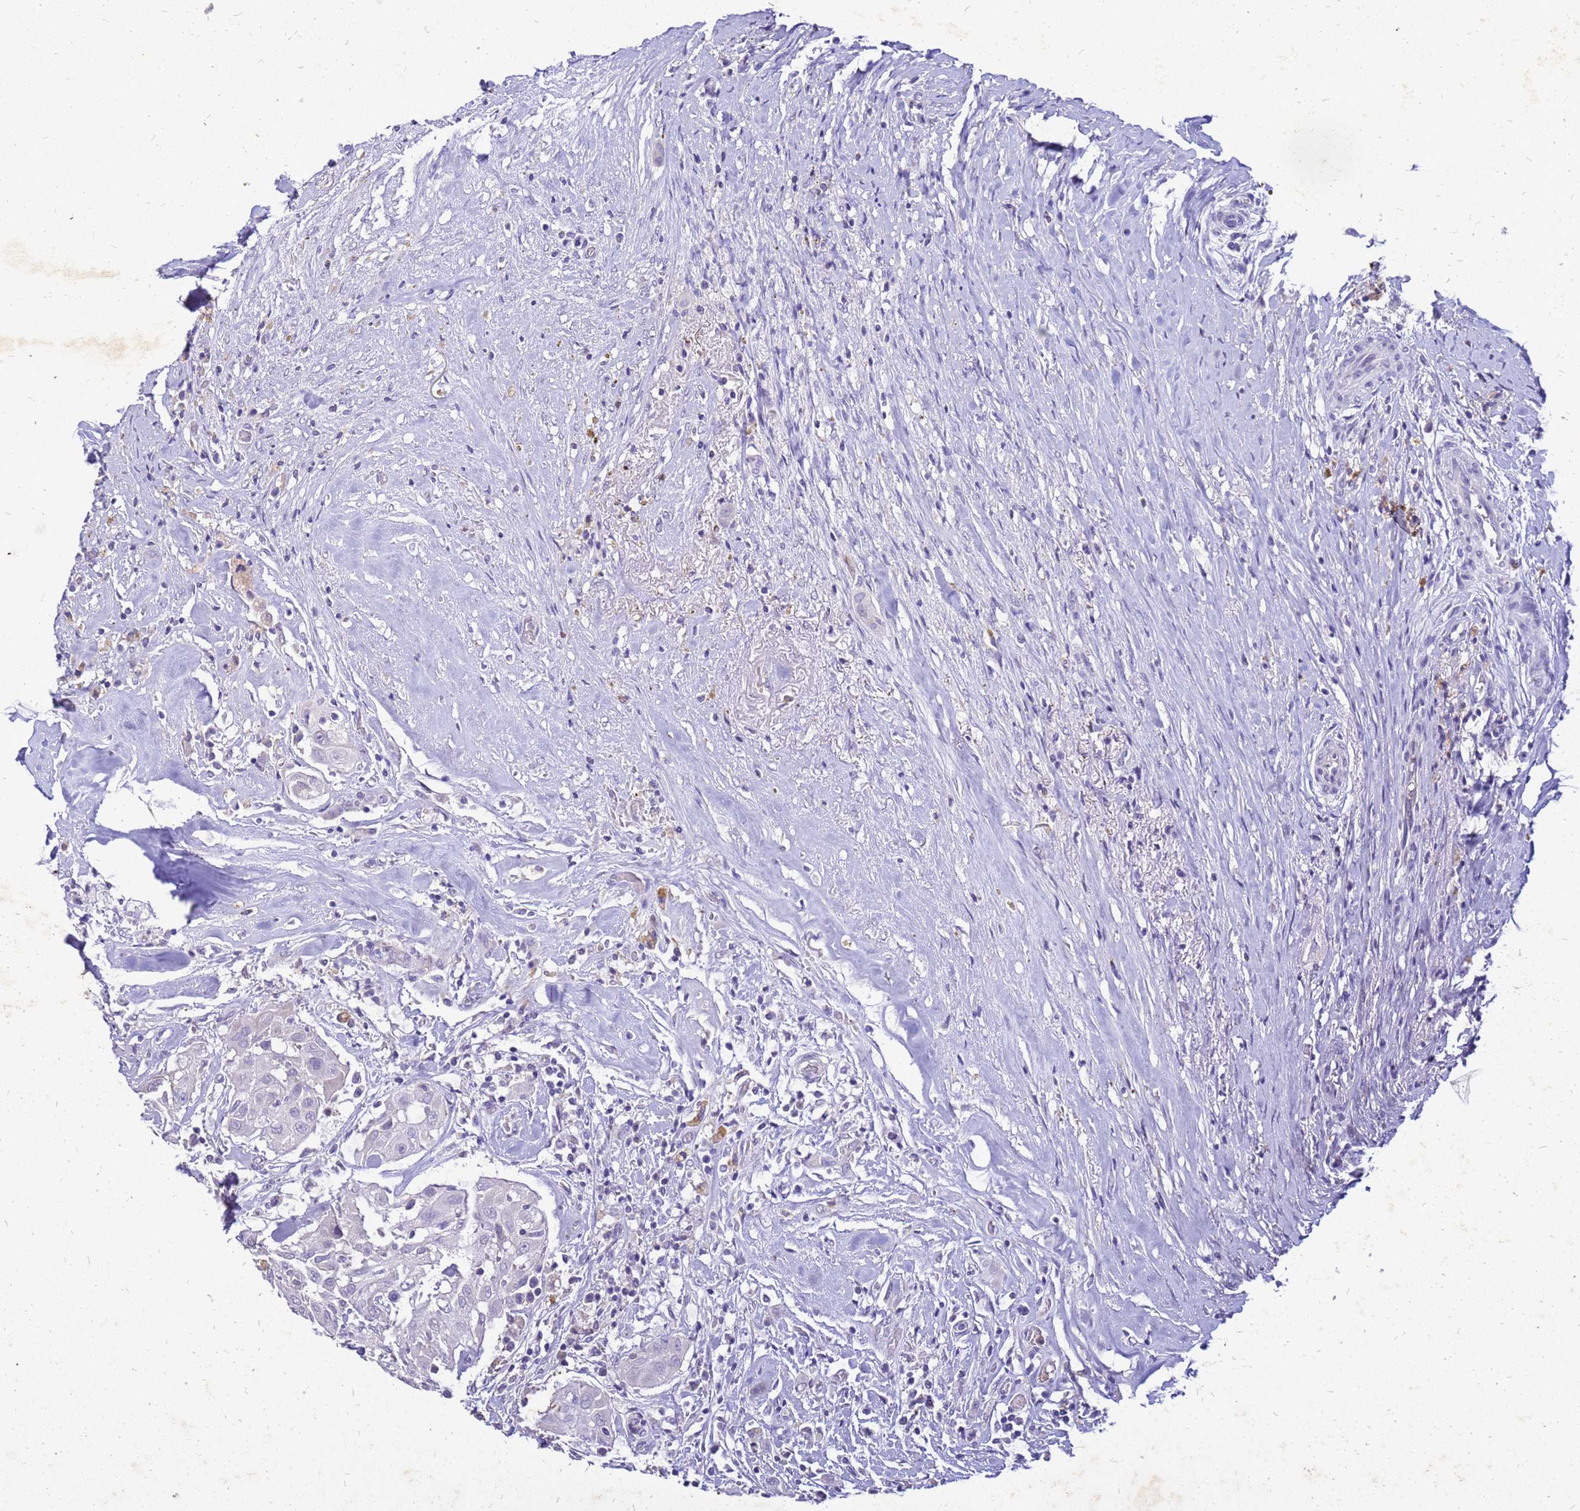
{"staining": {"intensity": "negative", "quantity": "none", "location": "none"}, "tissue": "thyroid cancer", "cell_type": "Tumor cells", "image_type": "cancer", "snomed": [{"axis": "morphology", "description": "Papillary adenocarcinoma, NOS"}, {"axis": "topography", "description": "Thyroid gland"}], "caption": "This is a image of immunohistochemistry staining of thyroid cancer, which shows no positivity in tumor cells. Nuclei are stained in blue.", "gene": "AKR1C1", "patient": {"sex": "female", "age": 59}}